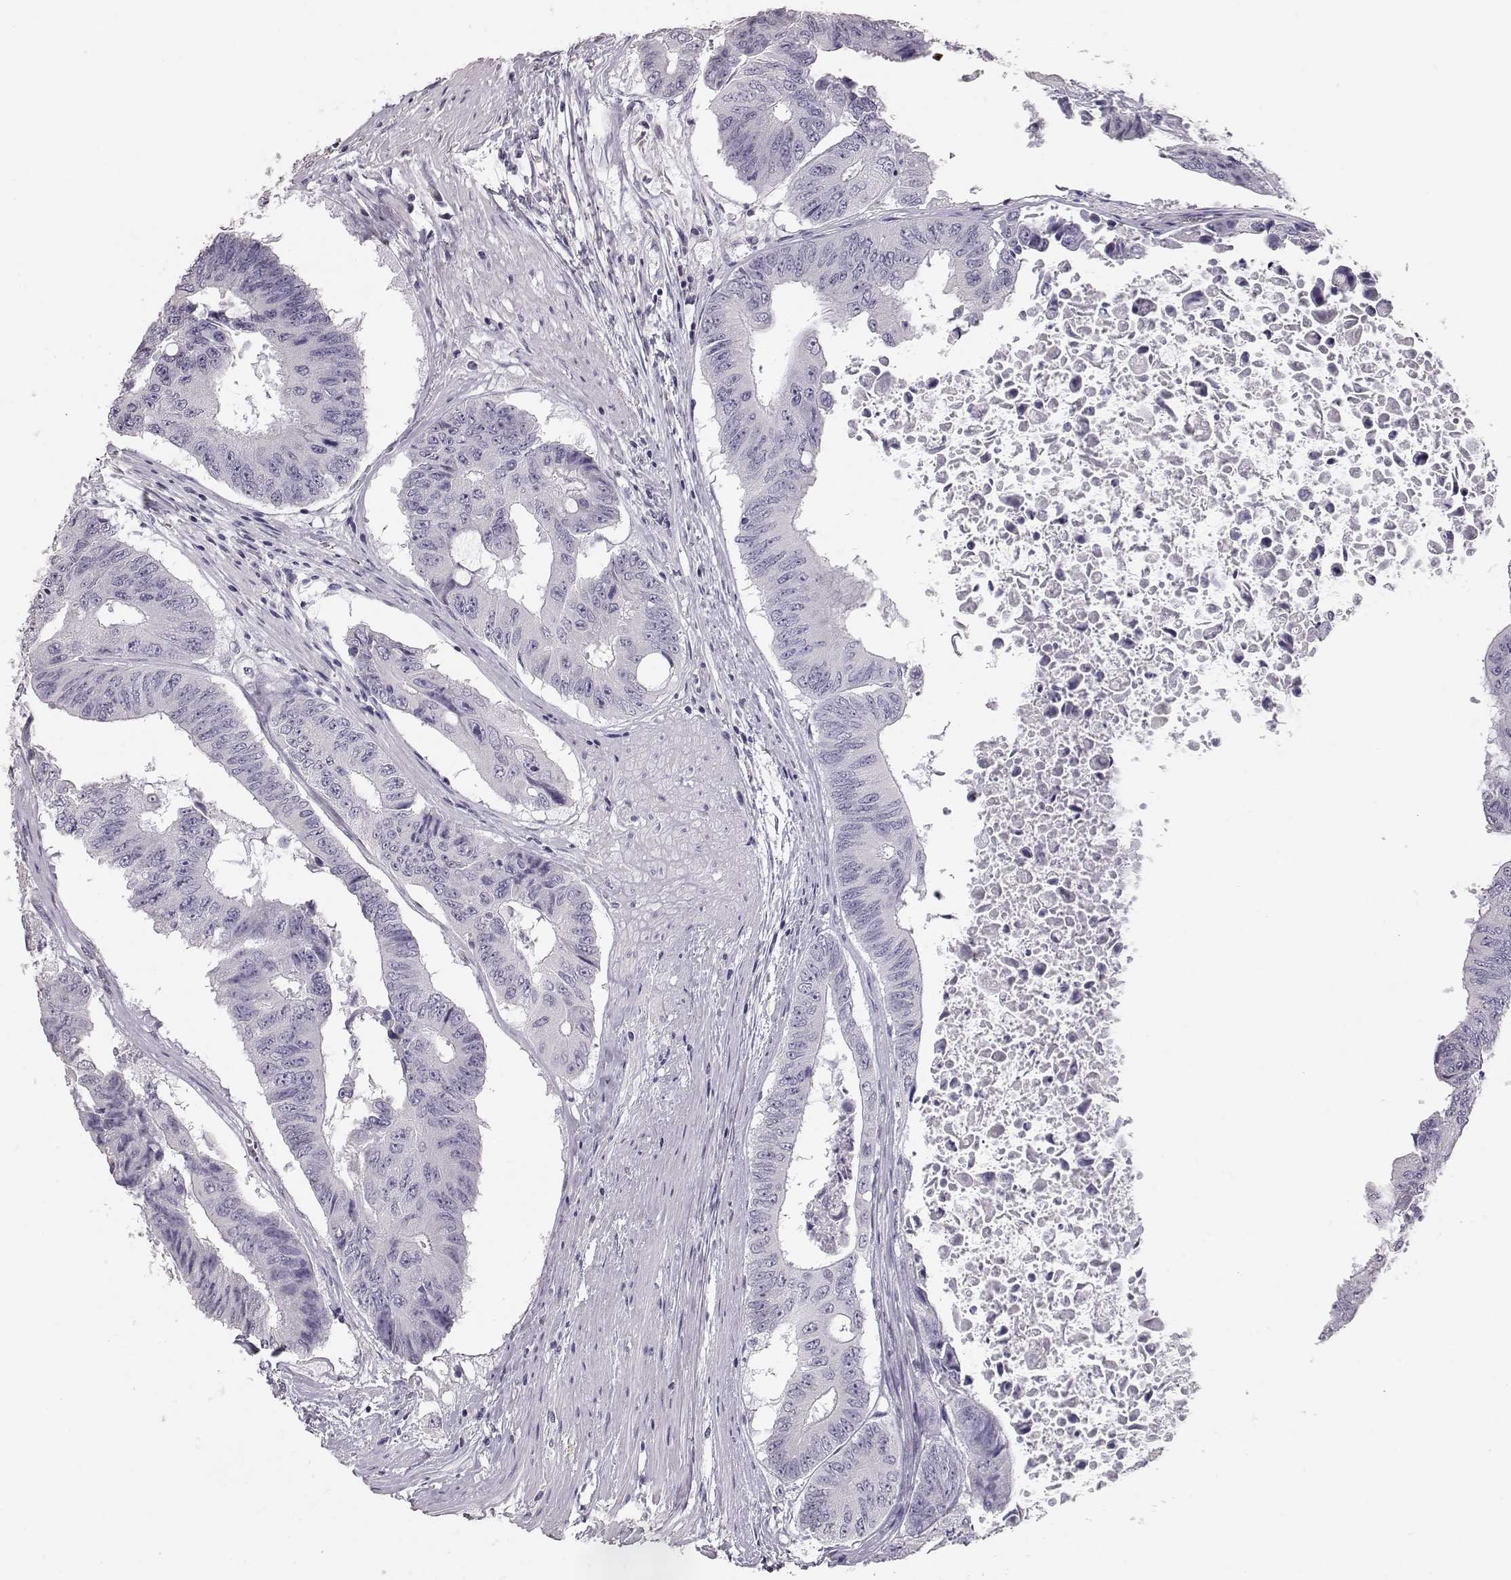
{"staining": {"intensity": "negative", "quantity": "none", "location": "none"}, "tissue": "colorectal cancer", "cell_type": "Tumor cells", "image_type": "cancer", "snomed": [{"axis": "morphology", "description": "Adenocarcinoma, NOS"}, {"axis": "topography", "description": "Rectum"}], "caption": "This histopathology image is of colorectal cancer stained with immunohistochemistry (IHC) to label a protein in brown with the nuclei are counter-stained blue. There is no staining in tumor cells.", "gene": "KRT33A", "patient": {"sex": "male", "age": 59}}